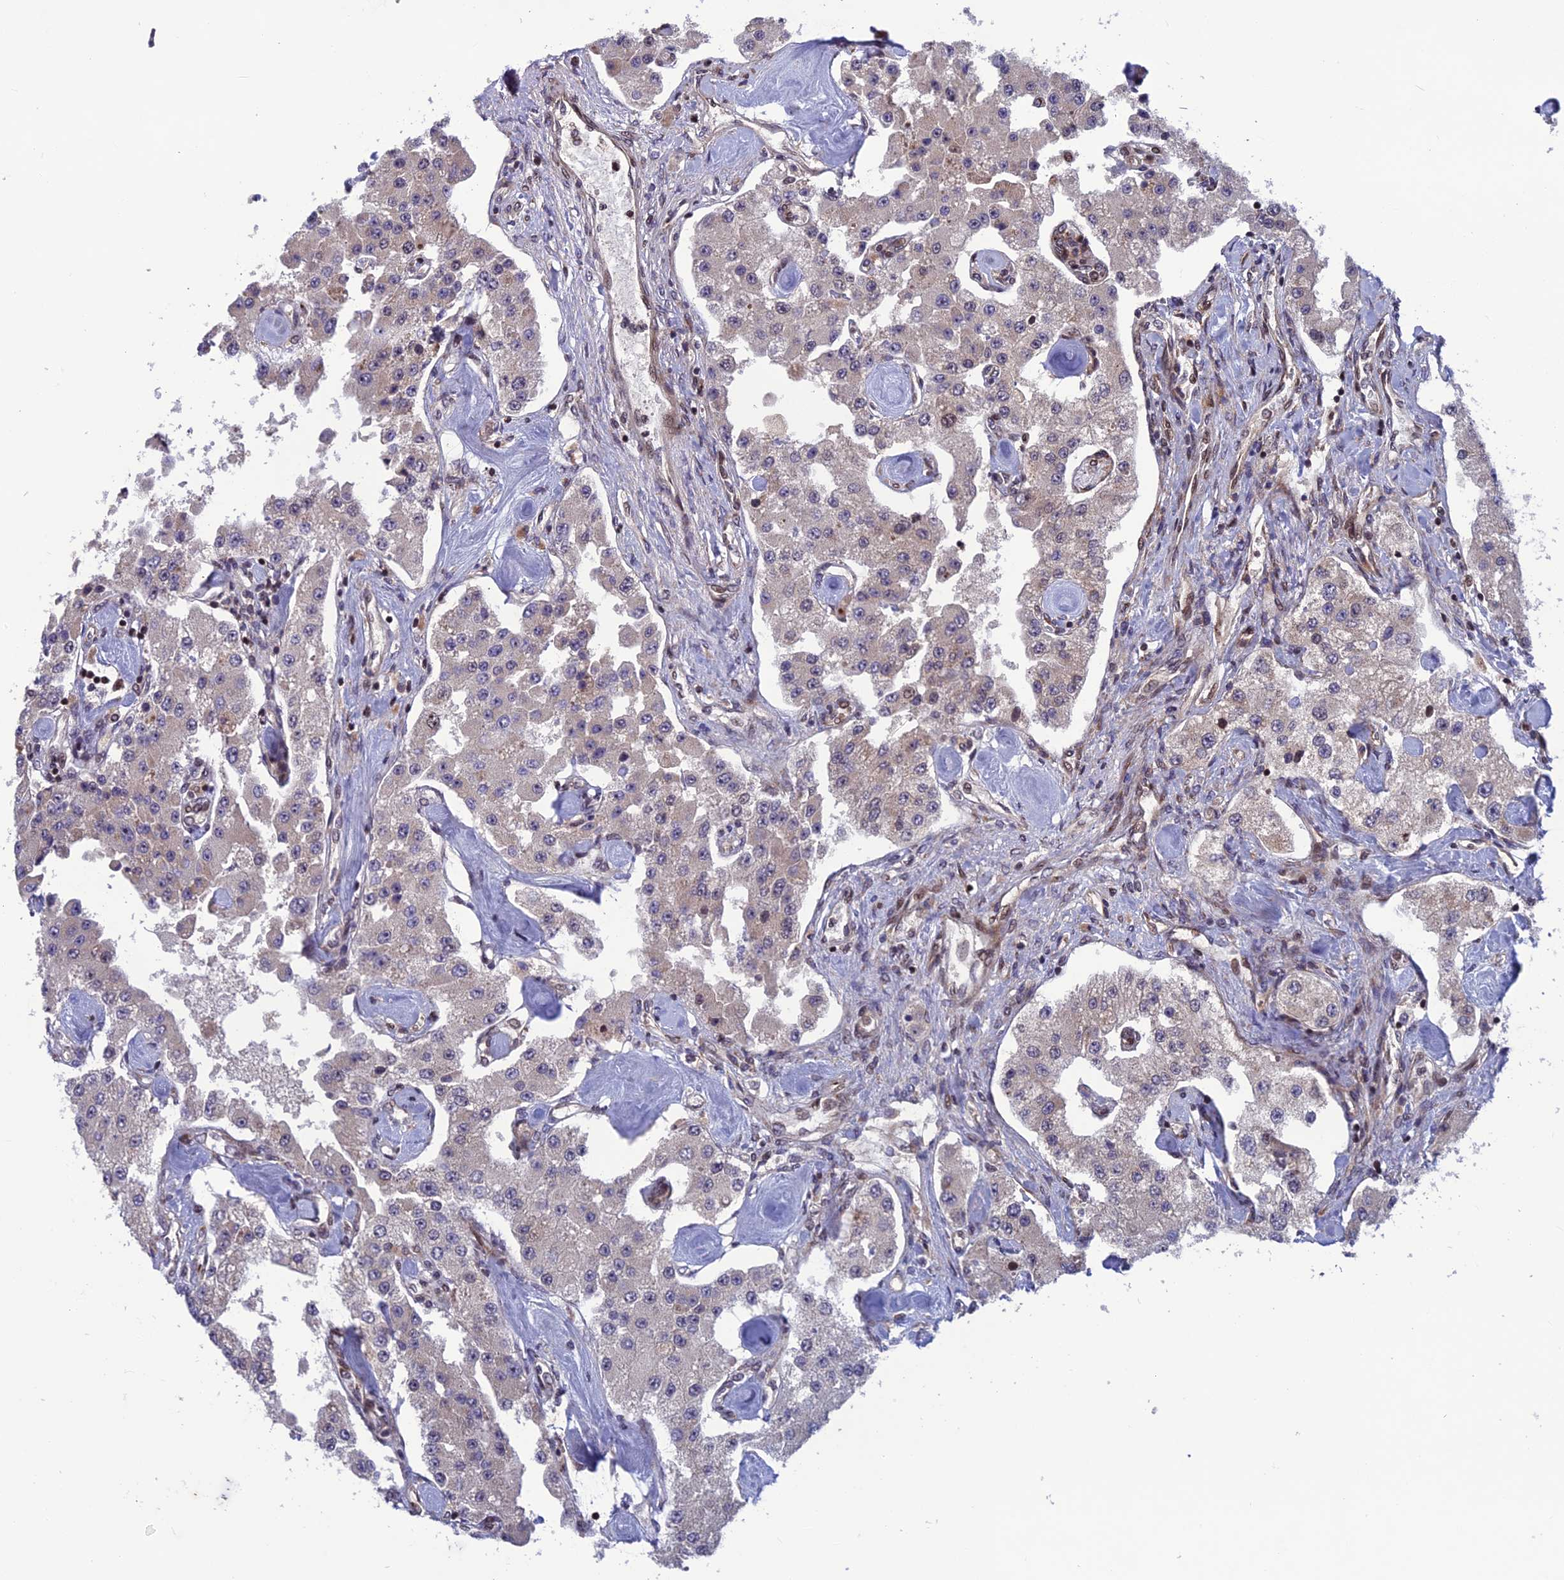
{"staining": {"intensity": "negative", "quantity": "none", "location": "none"}, "tissue": "carcinoid", "cell_type": "Tumor cells", "image_type": "cancer", "snomed": [{"axis": "morphology", "description": "Carcinoid, malignant, NOS"}, {"axis": "topography", "description": "Pancreas"}], "caption": "IHC micrograph of neoplastic tissue: human carcinoid stained with DAB reveals no significant protein expression in tumor cells.", "gene": "SMIM7", "patient": {"sex": "male", "age": 41}}